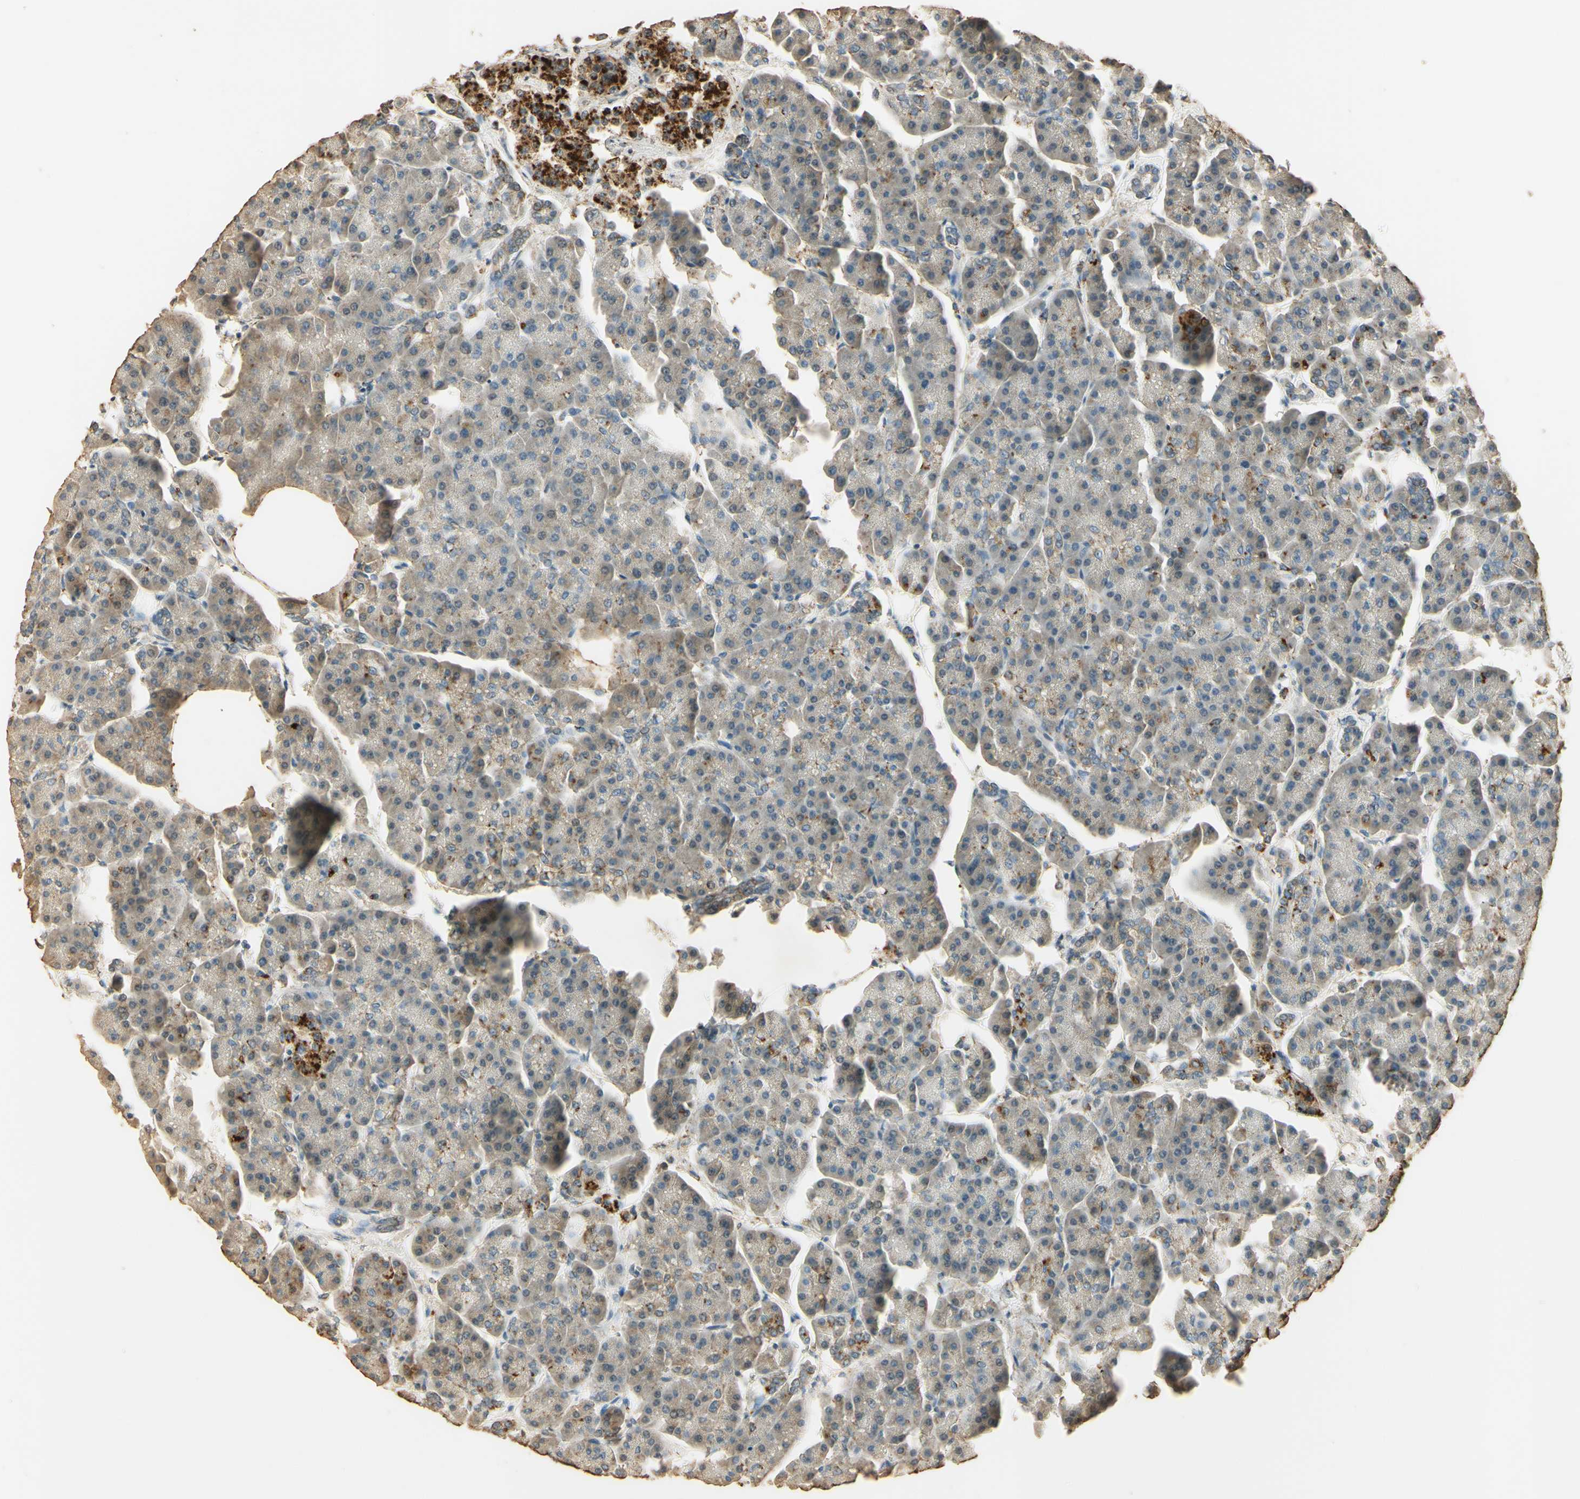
{"staining": {"intensity": "moderate", "quantity": "25%-75%", "location": "cytoplasmic/membranous"}, "tissue": "pancreas", "cell_type": "Exocrine glandular cells", "image_type": "normal", "snomed": [{"axis": "morphology", "description": "Normal tissue, NOS"}, {"axis": "topography", "description": "Pancreas"}], "caption": "A medium amount of moderate cytoplasmic/membranous expression is appreciated in about 25%-75% of exocrine glandular cells in normal pancreas.", "gene": "ARHGEF17", "patient": {"sex": "female", "age": 70}}